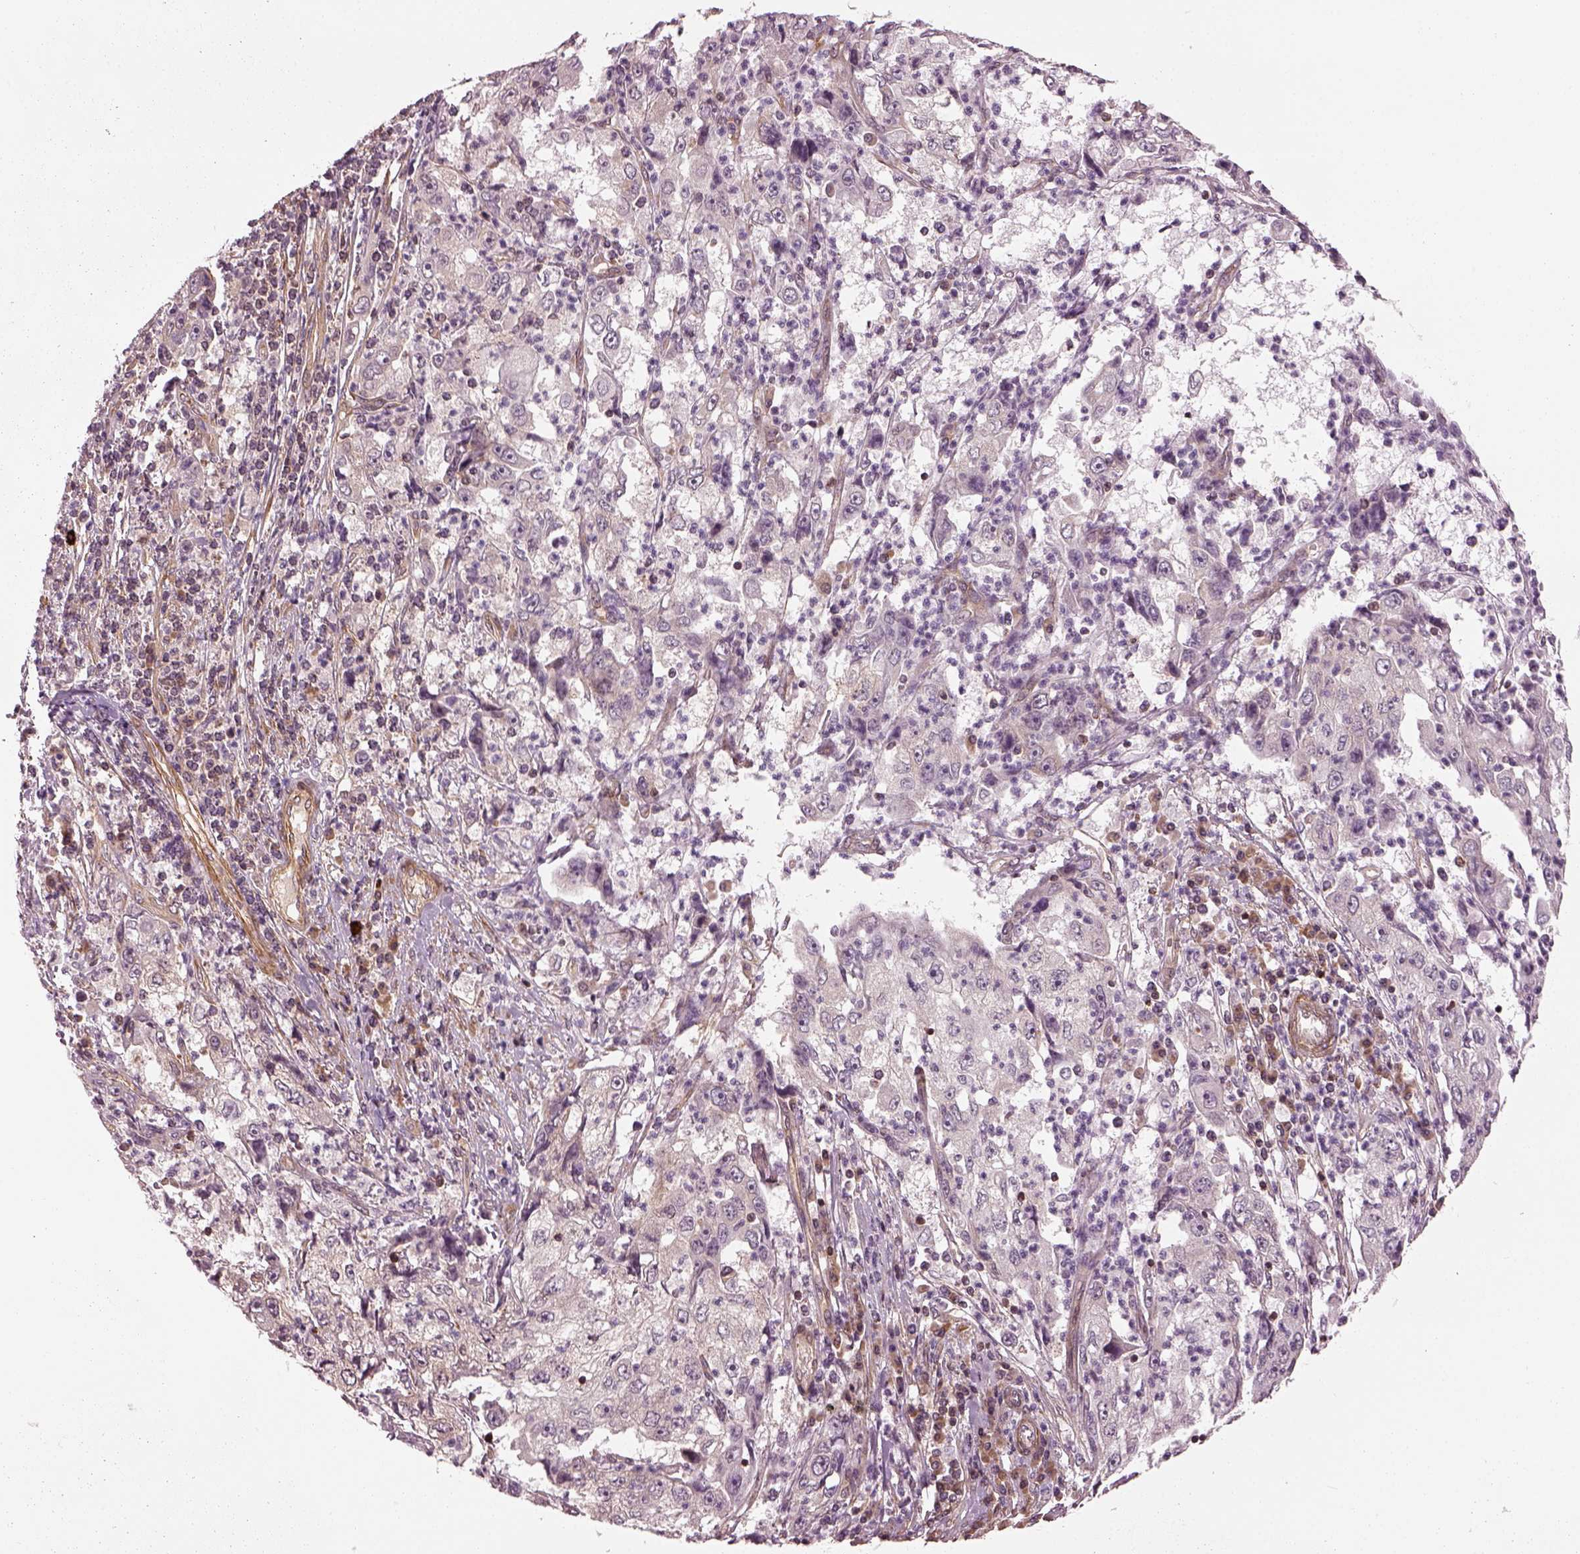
{"staining": {"intensity": "negative", "quantity": "none", "location": "none"}, "tissue": "cervical cancer", "cell_type": "Tumor cells", "image_type": "cancer", "snomed": [{"axis": "morphology", "description": "Squamous cell carcinoma, NOS"}, {"axis": "topography", "description": "Cervix"}], "caption": "Cervical squamous cell carcinoma was stained to show a protein in brown. There is no significant positivity in tumor cells.", "gene": "LSM14A", "patient": {"sex": "female", "age": 36}}